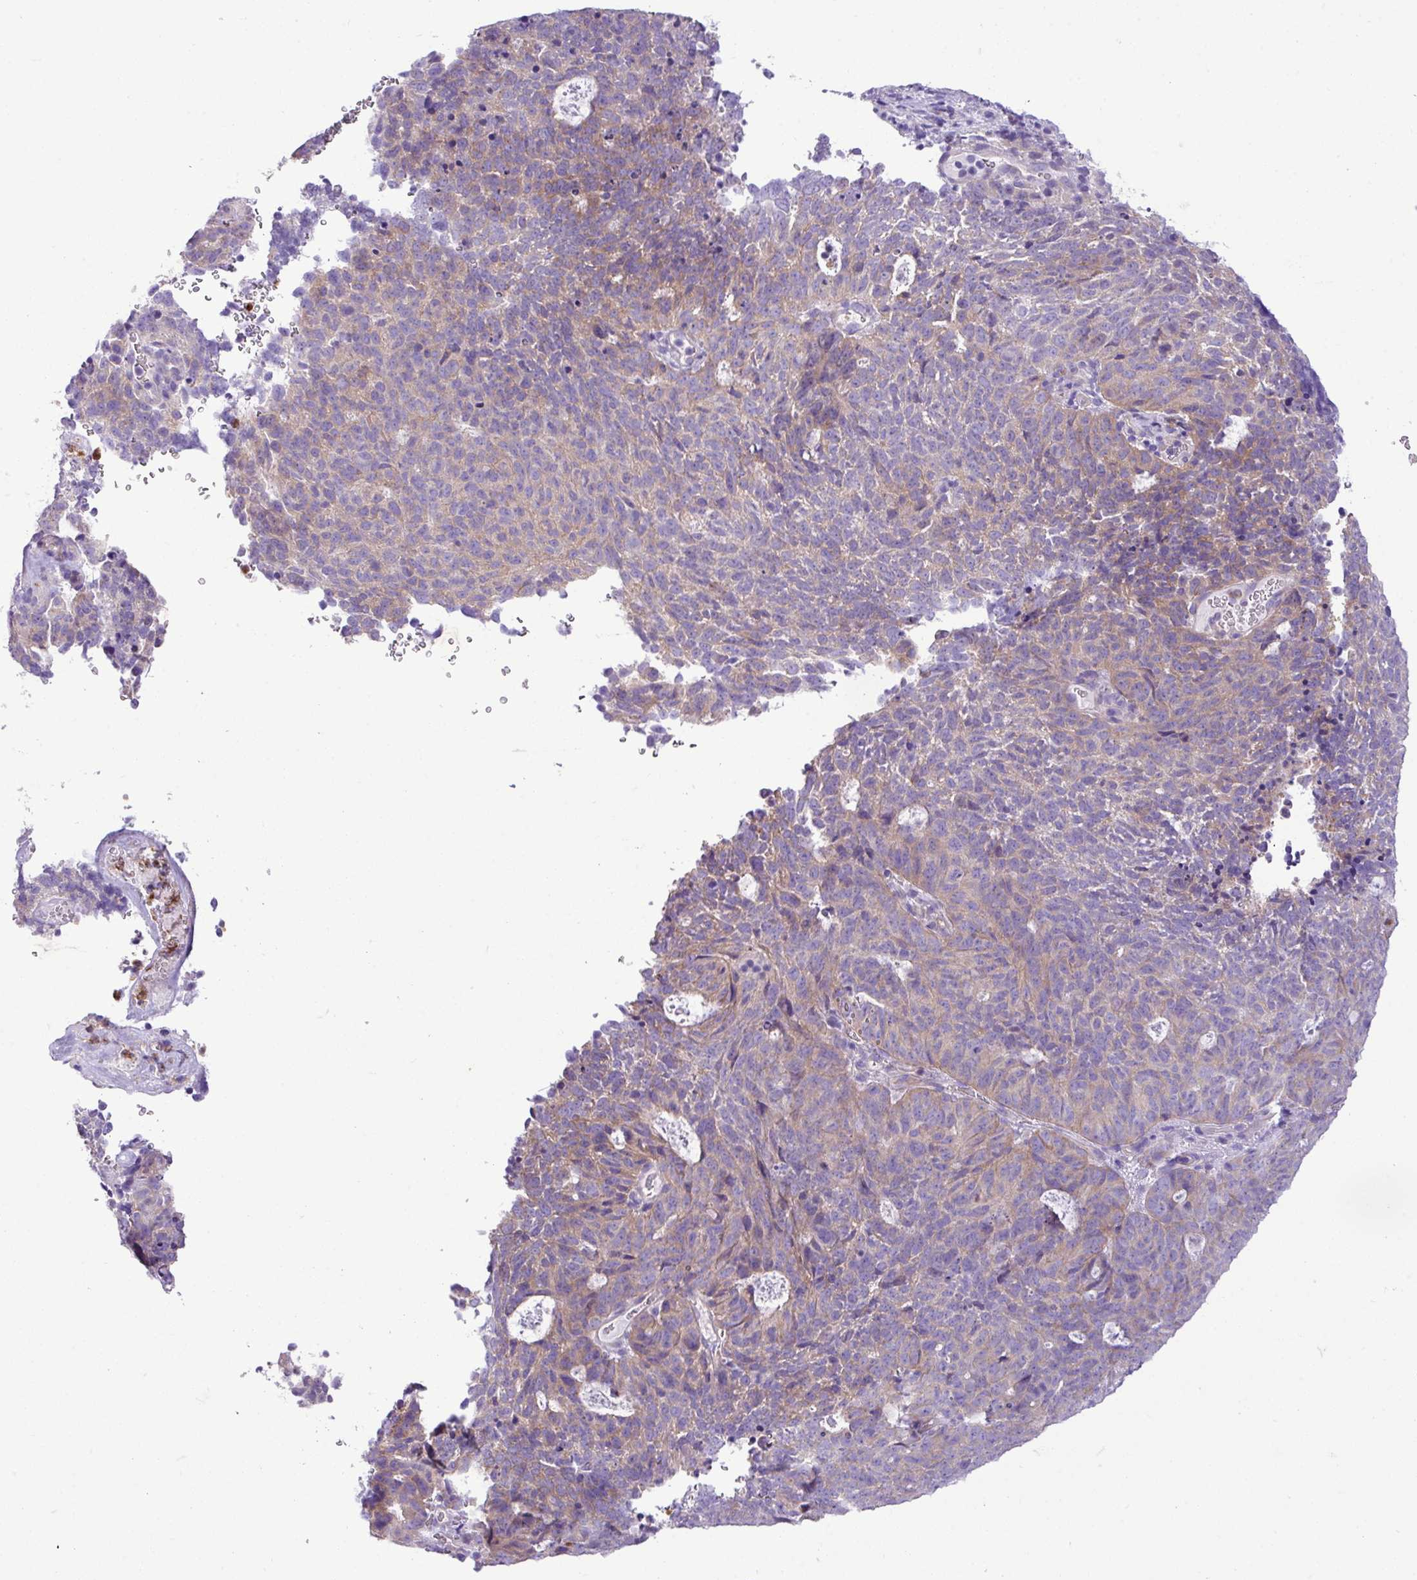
{"staining": {"intensity": "weak", "quantity": "25%-75%", "location": "cytoplasmic/membranous"}, "tissue": "cervical cancer", "cell_type": "Tumor cells", "image_type": "cancer", "snomed": [{"axis": "morphology", "description": "Adenocarcinoma, NOS"}, {"axis": "topography", "description": "Cervix"}], "caption": "This histopathology image exhibits immunohistochemistry (IHC) staining of adenocarcinoma (cervical), with low weak cytoplasmic/membranous expression in approximately 25%-75% of tumor cells.", "gene": "ZSCAN5A", "patient": {"sex": "female", "age": 38}}